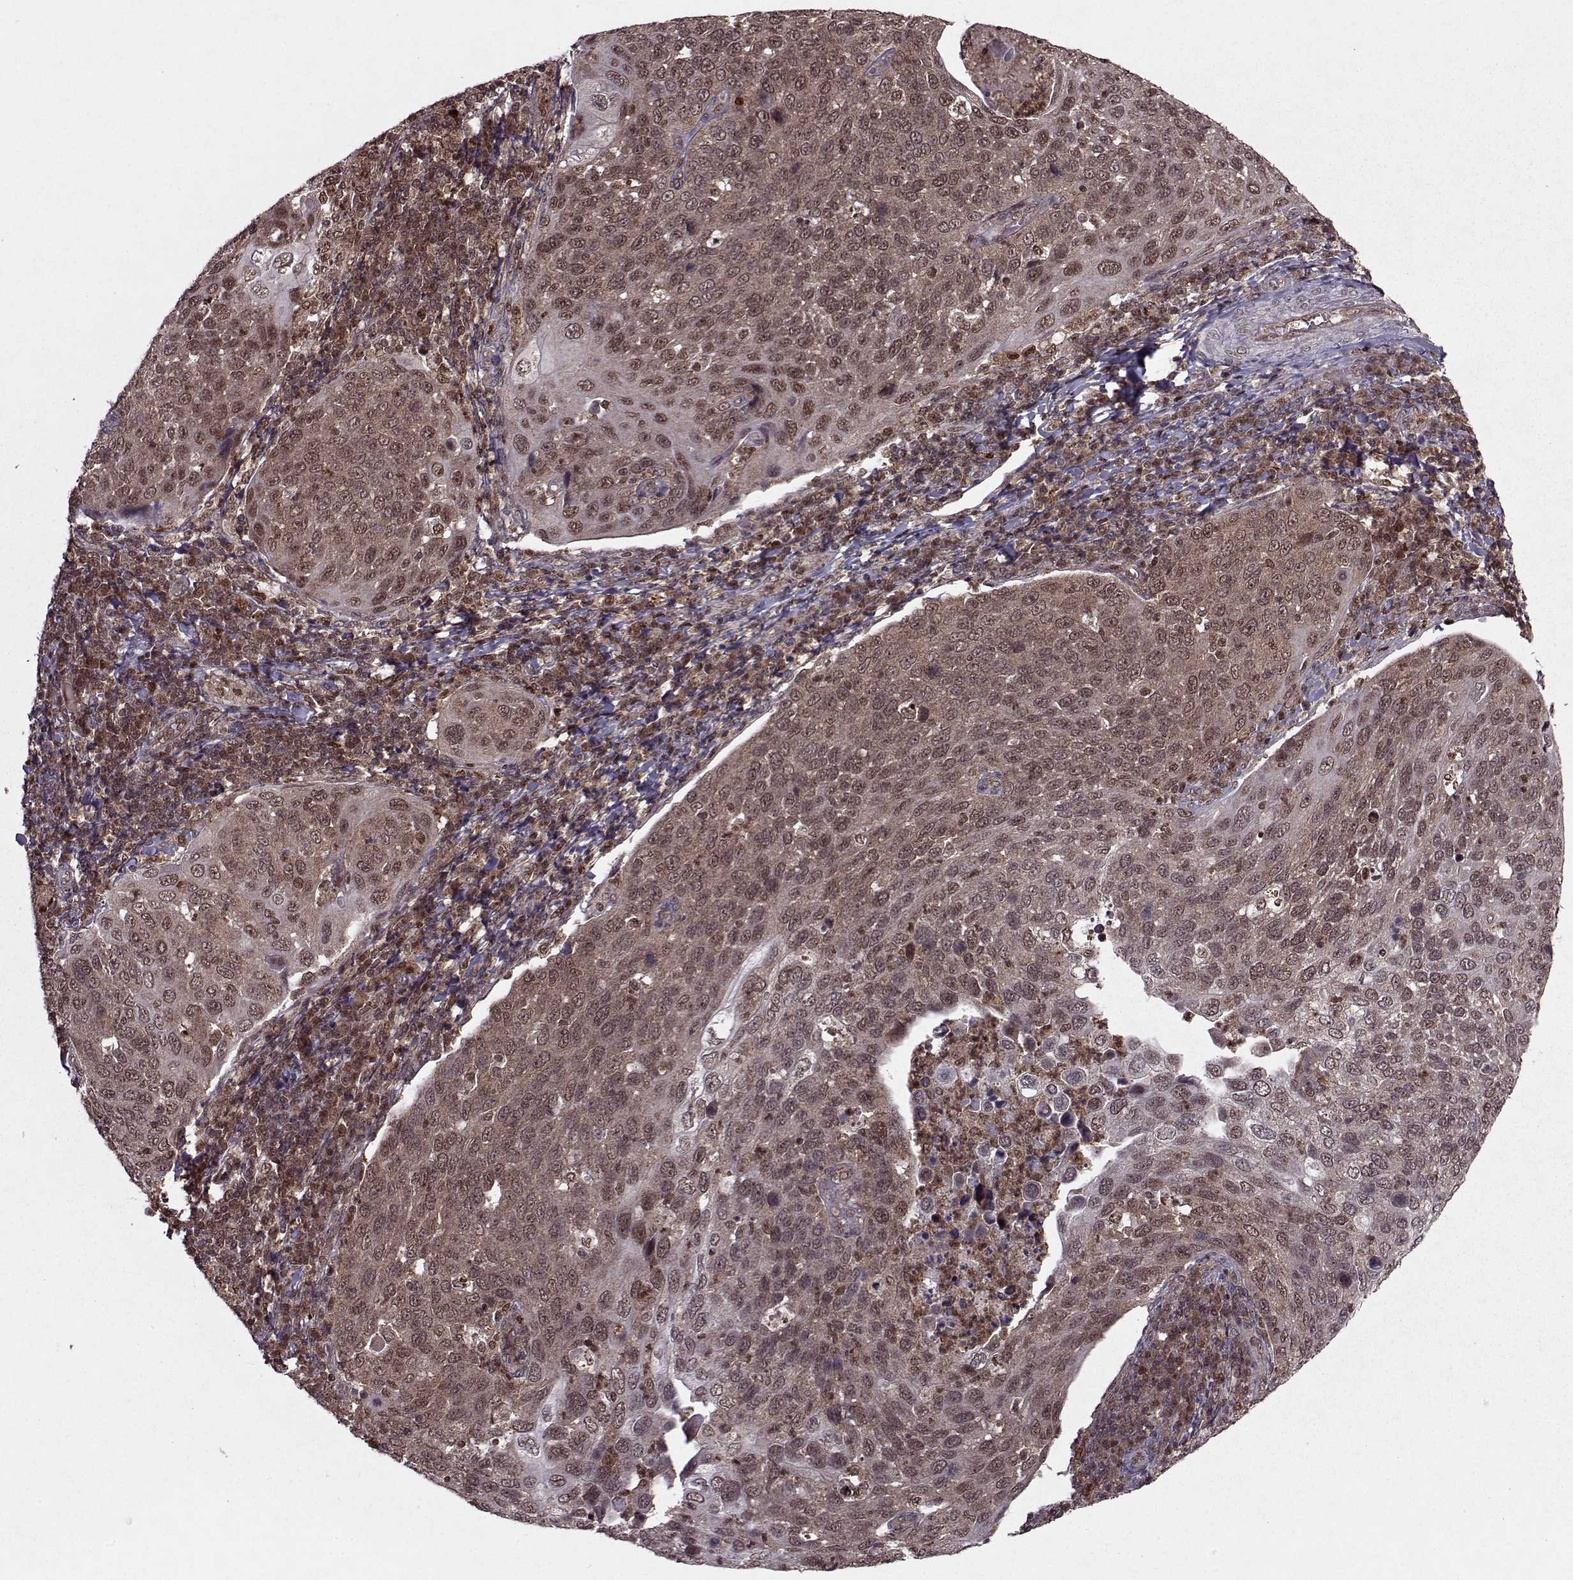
{"staining": {"intensity": "weak", "quantity": ">75%", "location": "cytoplasmic/membranous,nuclear"}, "tissue": "cervical cancer", "cell_type": "Tumor cells", "image_type": "cancer", "snomed": [{"axis": "morphology", "description": "Squamous cell carcinoma, NOS"}, {"axis": "topography", "description": "Cervix"}], "caption": "Immunohistochemical staining of human cervical squamous cell carcinoma demonstrates weak cytoplasmic/membranous and nuclear protein expression in approximately >75% of tumor cells. (DAB (3,3'-diaminobenzidine) = brown stain, brightfield microscopy at high magnification).", "gene": "PSMA7", "patient": {"sex": "female", "age": 54}}